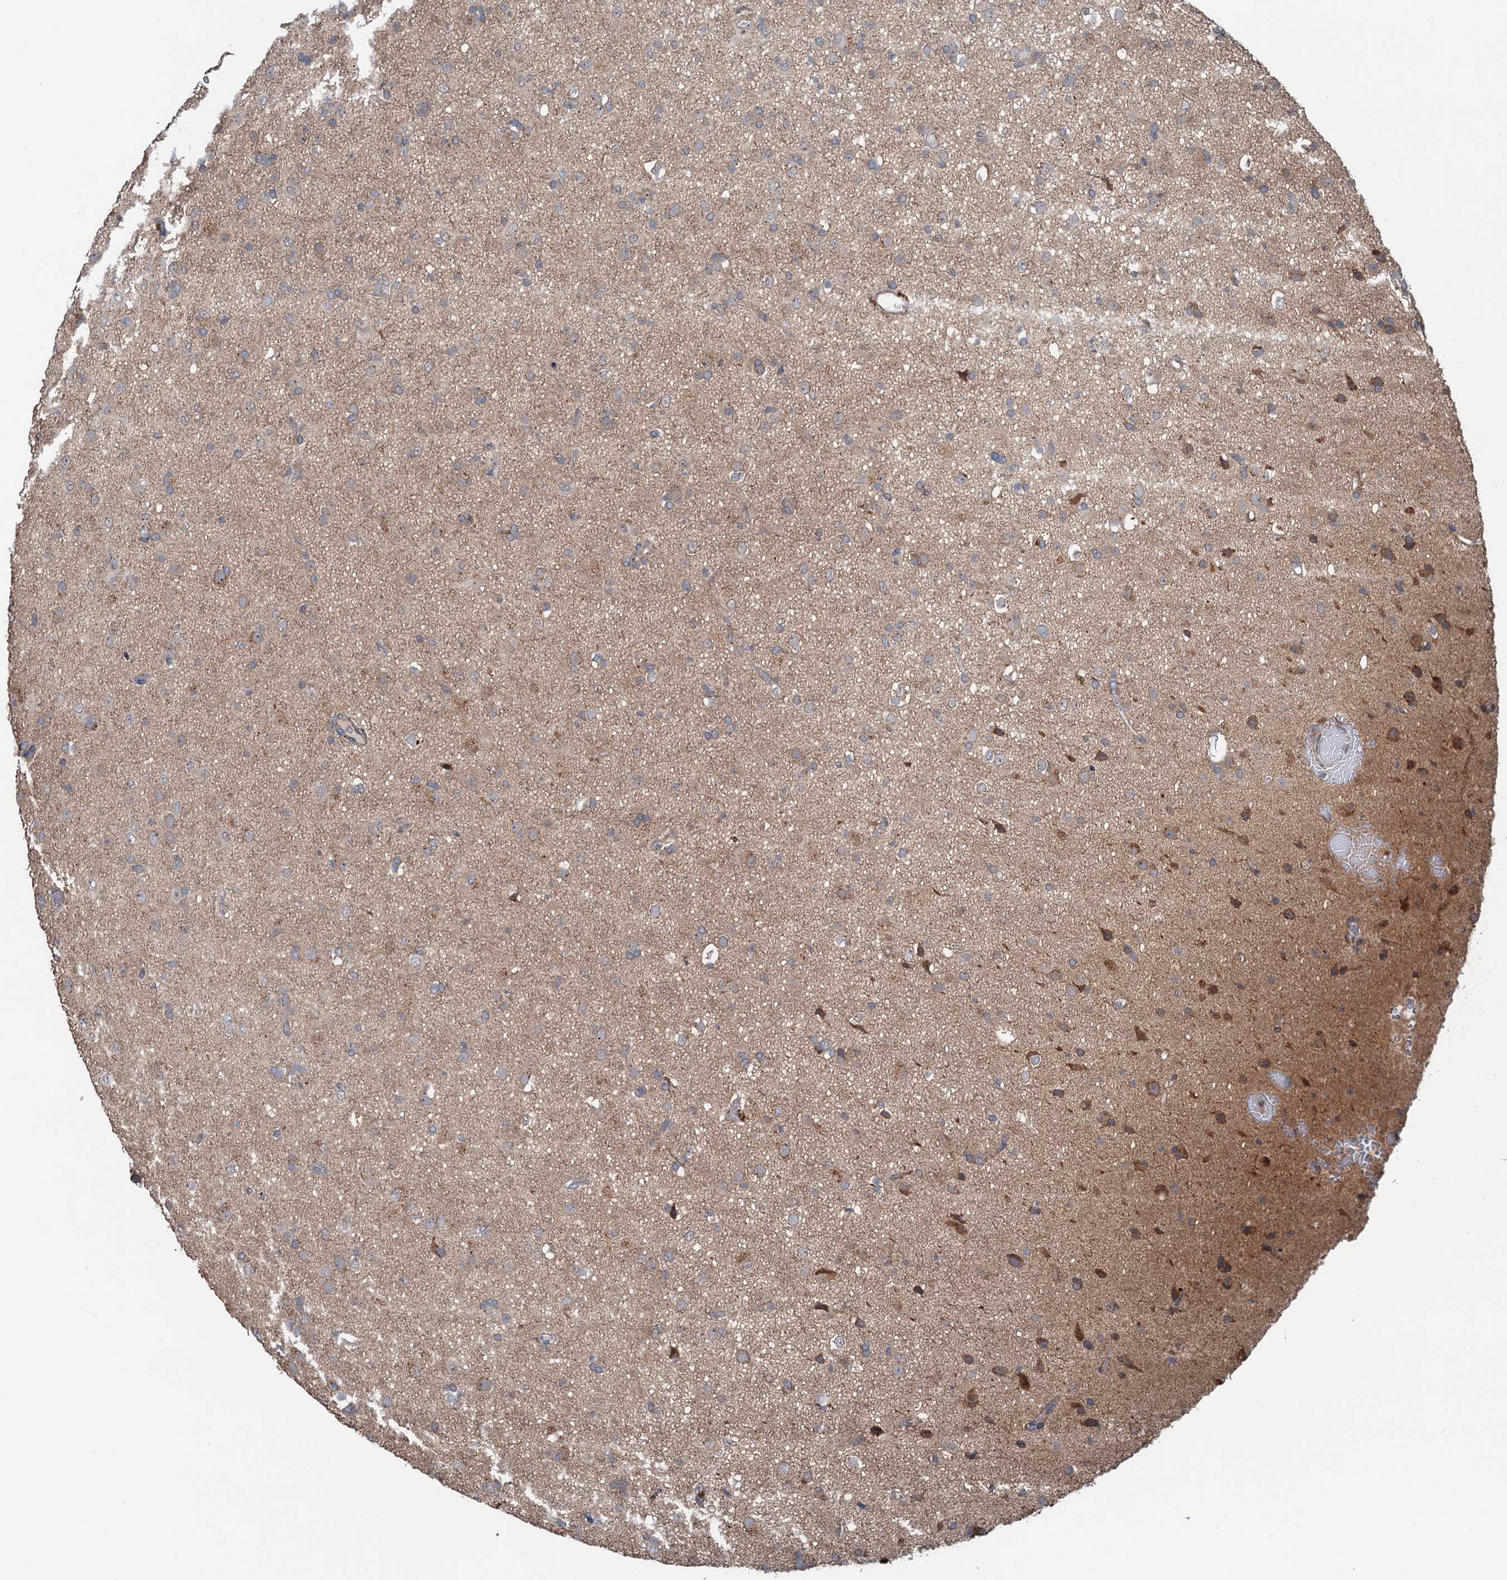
{"staining": {"intensity": "weak", "quantity": ">75%", "location": "cytoplasmic/membranous"}, "tissue": "glioma", "cell_type": "Tumor cells", "image_type": "cancer", "snomed": [{"axis": "morphology", "description": "Glioma, malignant, Low grade"}, {"axis": "topography", "description": "Brain"}], "caption": "Brown immunohistochemical staining in human low-grade glioma (malignant) reveals weak cytoplasmic/membranous expression in approximately >75% of tumor cells.", "gene": "DYNC2I2", "patient": {"sex": "male", "age": 65}}